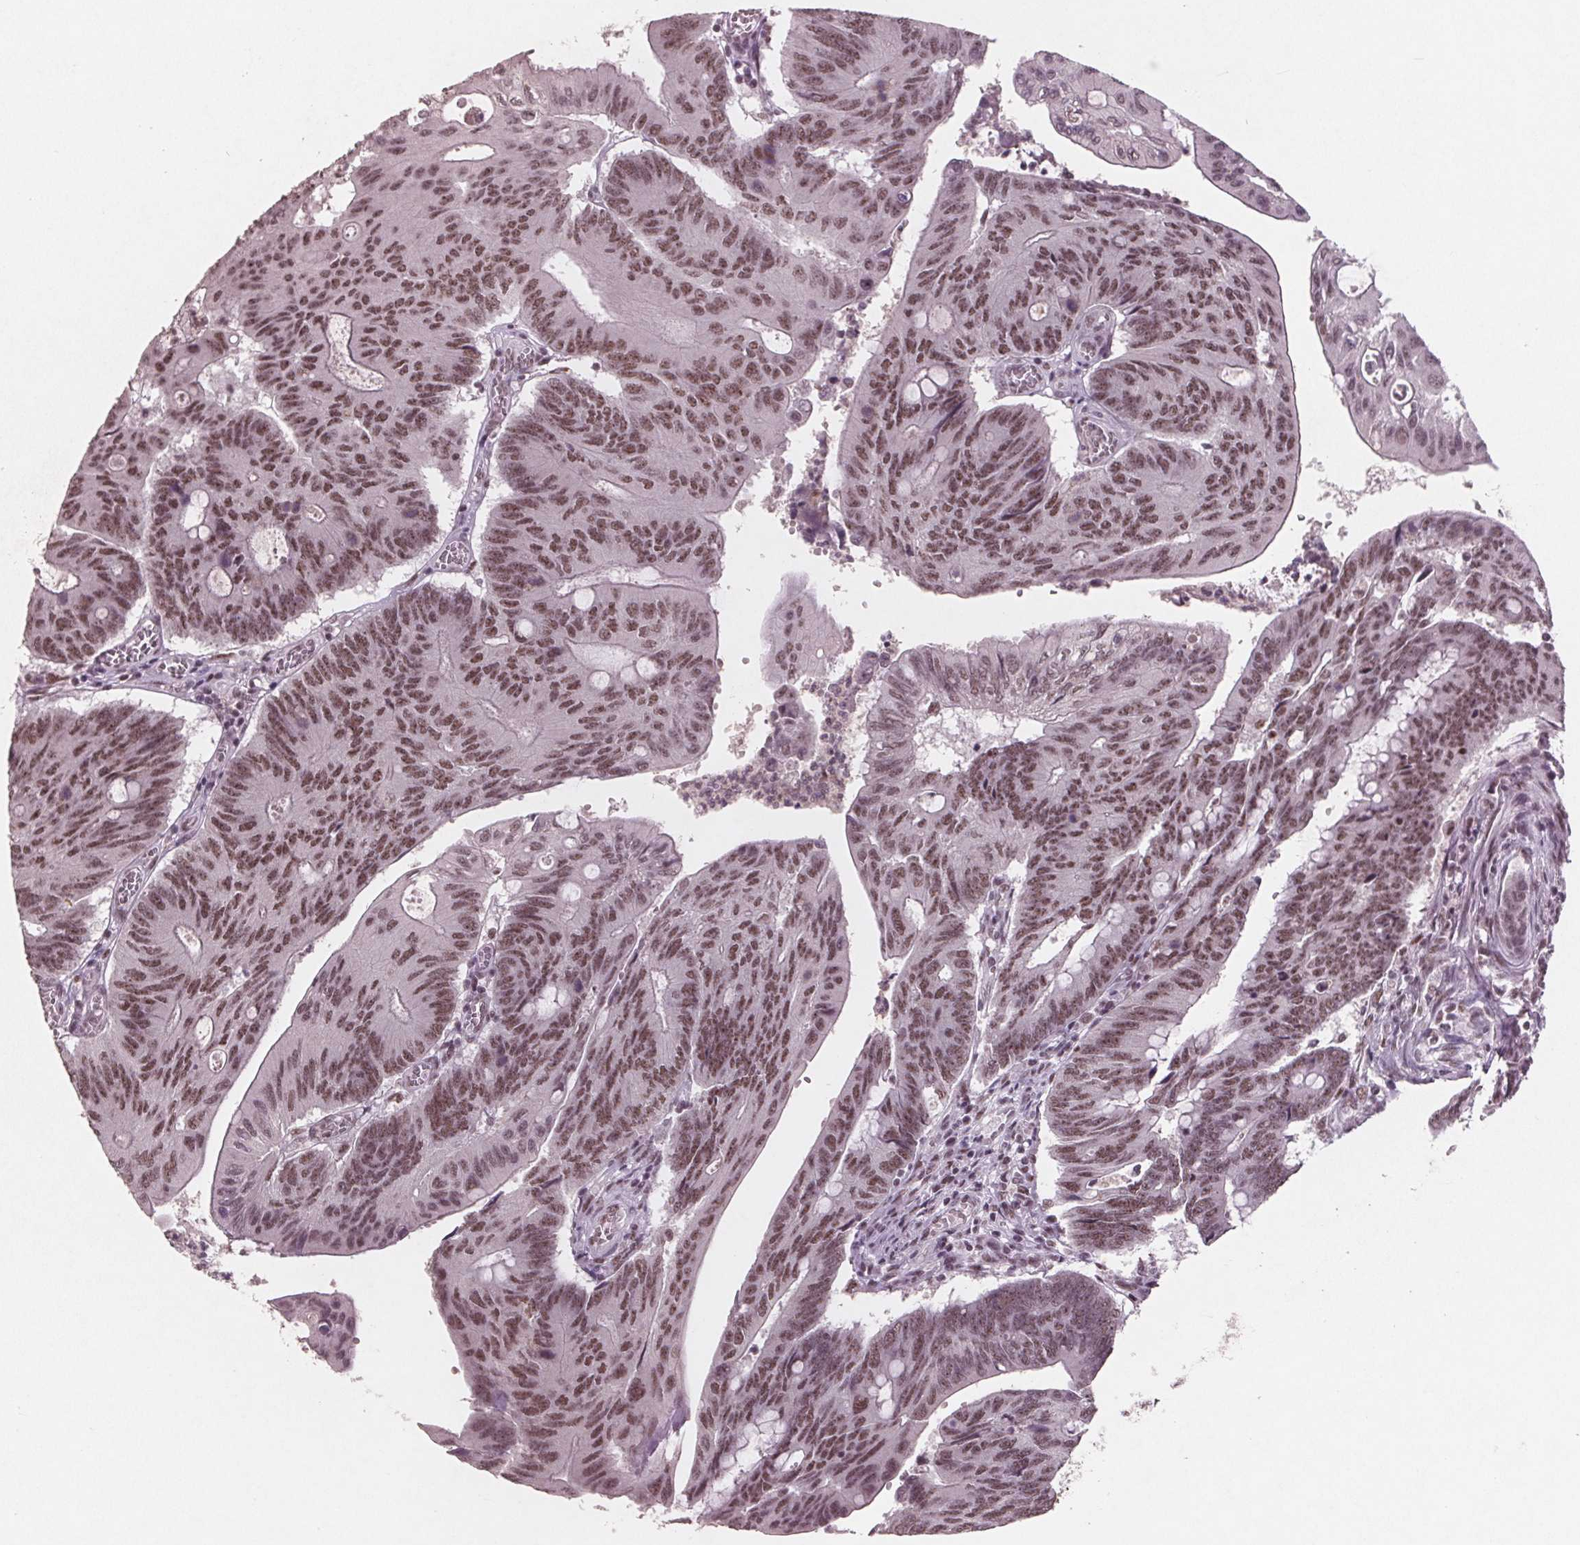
{"staining": {"intensity": "moderate", "quantity": ">75%", "location": "nuclear"}, "tissue": "colorectal cancer", "cell_type": "Tumor cells", "image_type": "cancer", "snomed": [{"axis": "morphology", "description": "Adenocarcinoma, NOS"}, {"axis": "topography", "description": "Colon"}], "caption": "IHC micrograph of neoplastic tissue: adenocarcinoma (colorectal) stained using immunohistochemistry (IHC) reveals medium levels of moderate protein expression localized specifically in the nuclear of tumor cells, appearing as a nuclear brown color.", "gene": "RPS6KA2", "patient": {"sex": "male", "age": 65}}